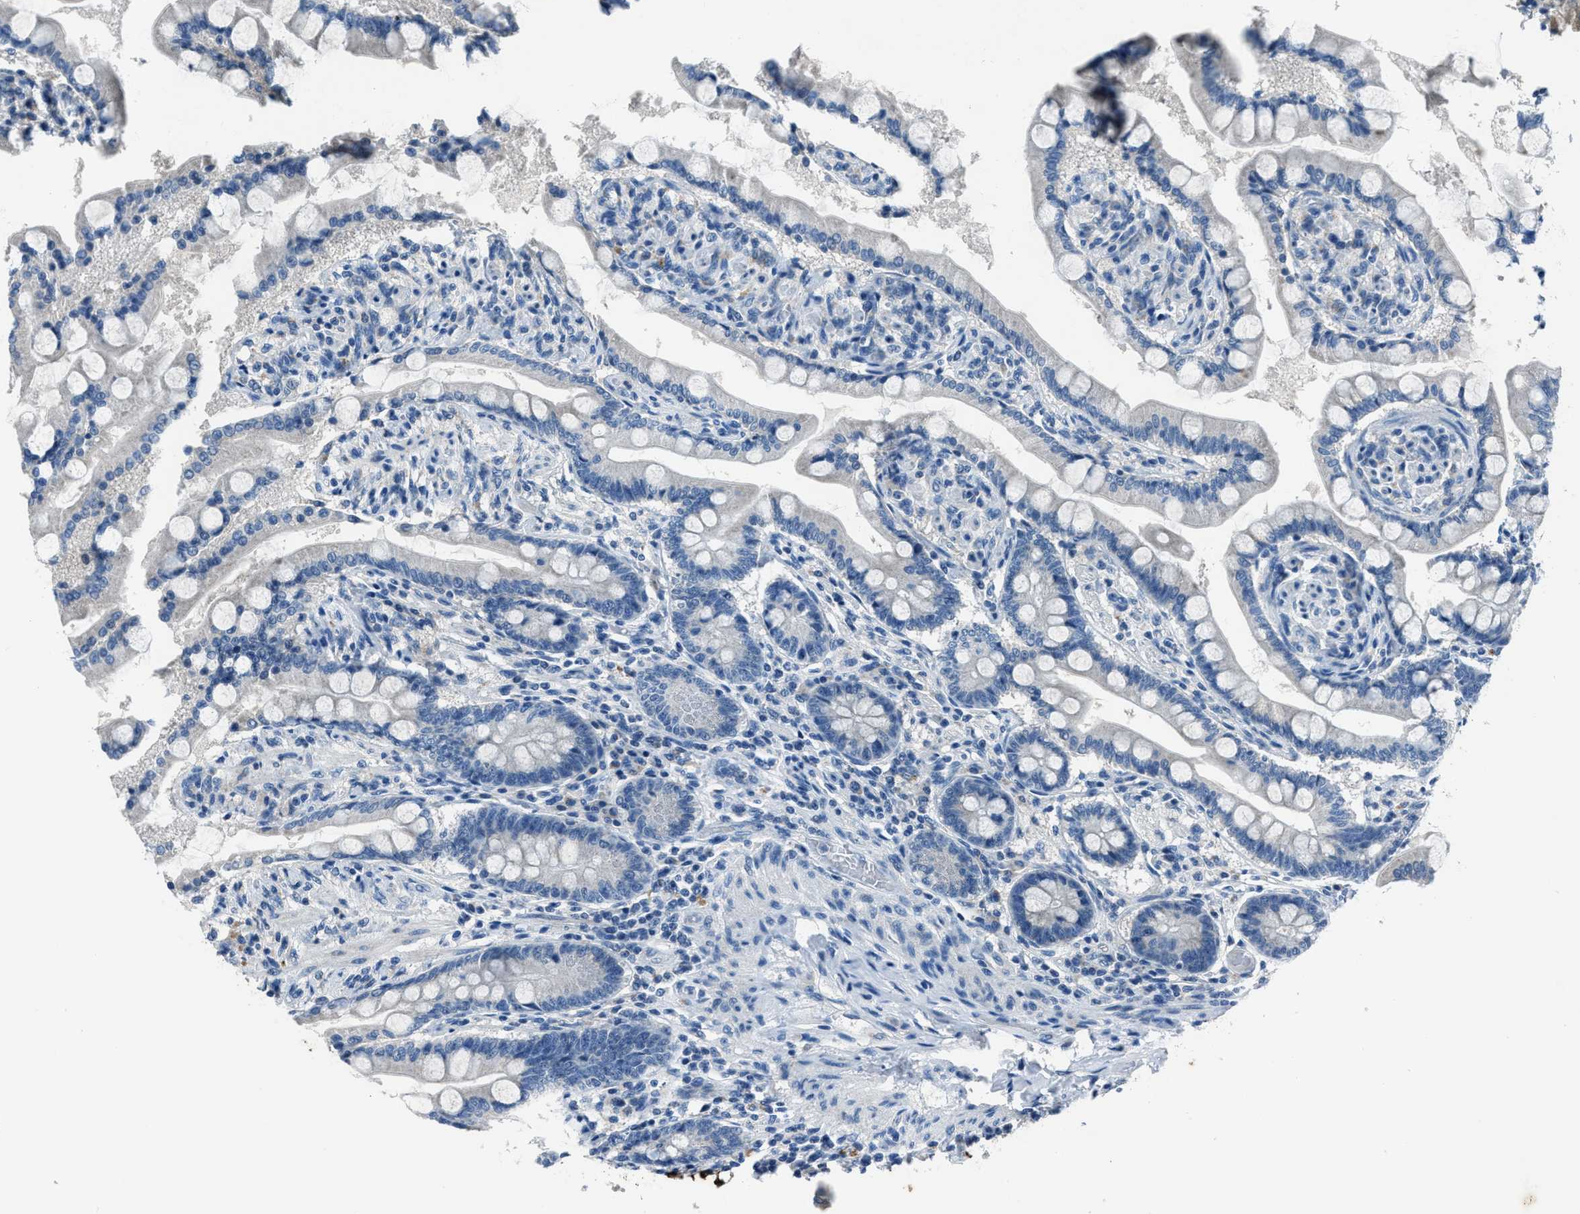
{"staining": {"intensity": "strong", "quantity": "<25%", "location": "cytoplasmic/membranous"}, "tissue": "small intestine", "cell_type": "Glandular cells", "image_type": "normal", "snomed": [{"axis": "morphology", "description": "Normal tissue, NOS"}, {"axis": "topography", "description": "Small intestine"}], "caption": "Immunohistochemical staining of normal human small intestine reveals <25% levels of strong cytoplasmic/membranous protein staining in approximately <25% of glandular cells.", "gene": "ADAM2", "patient": {"sex": "male", "age": 41}}